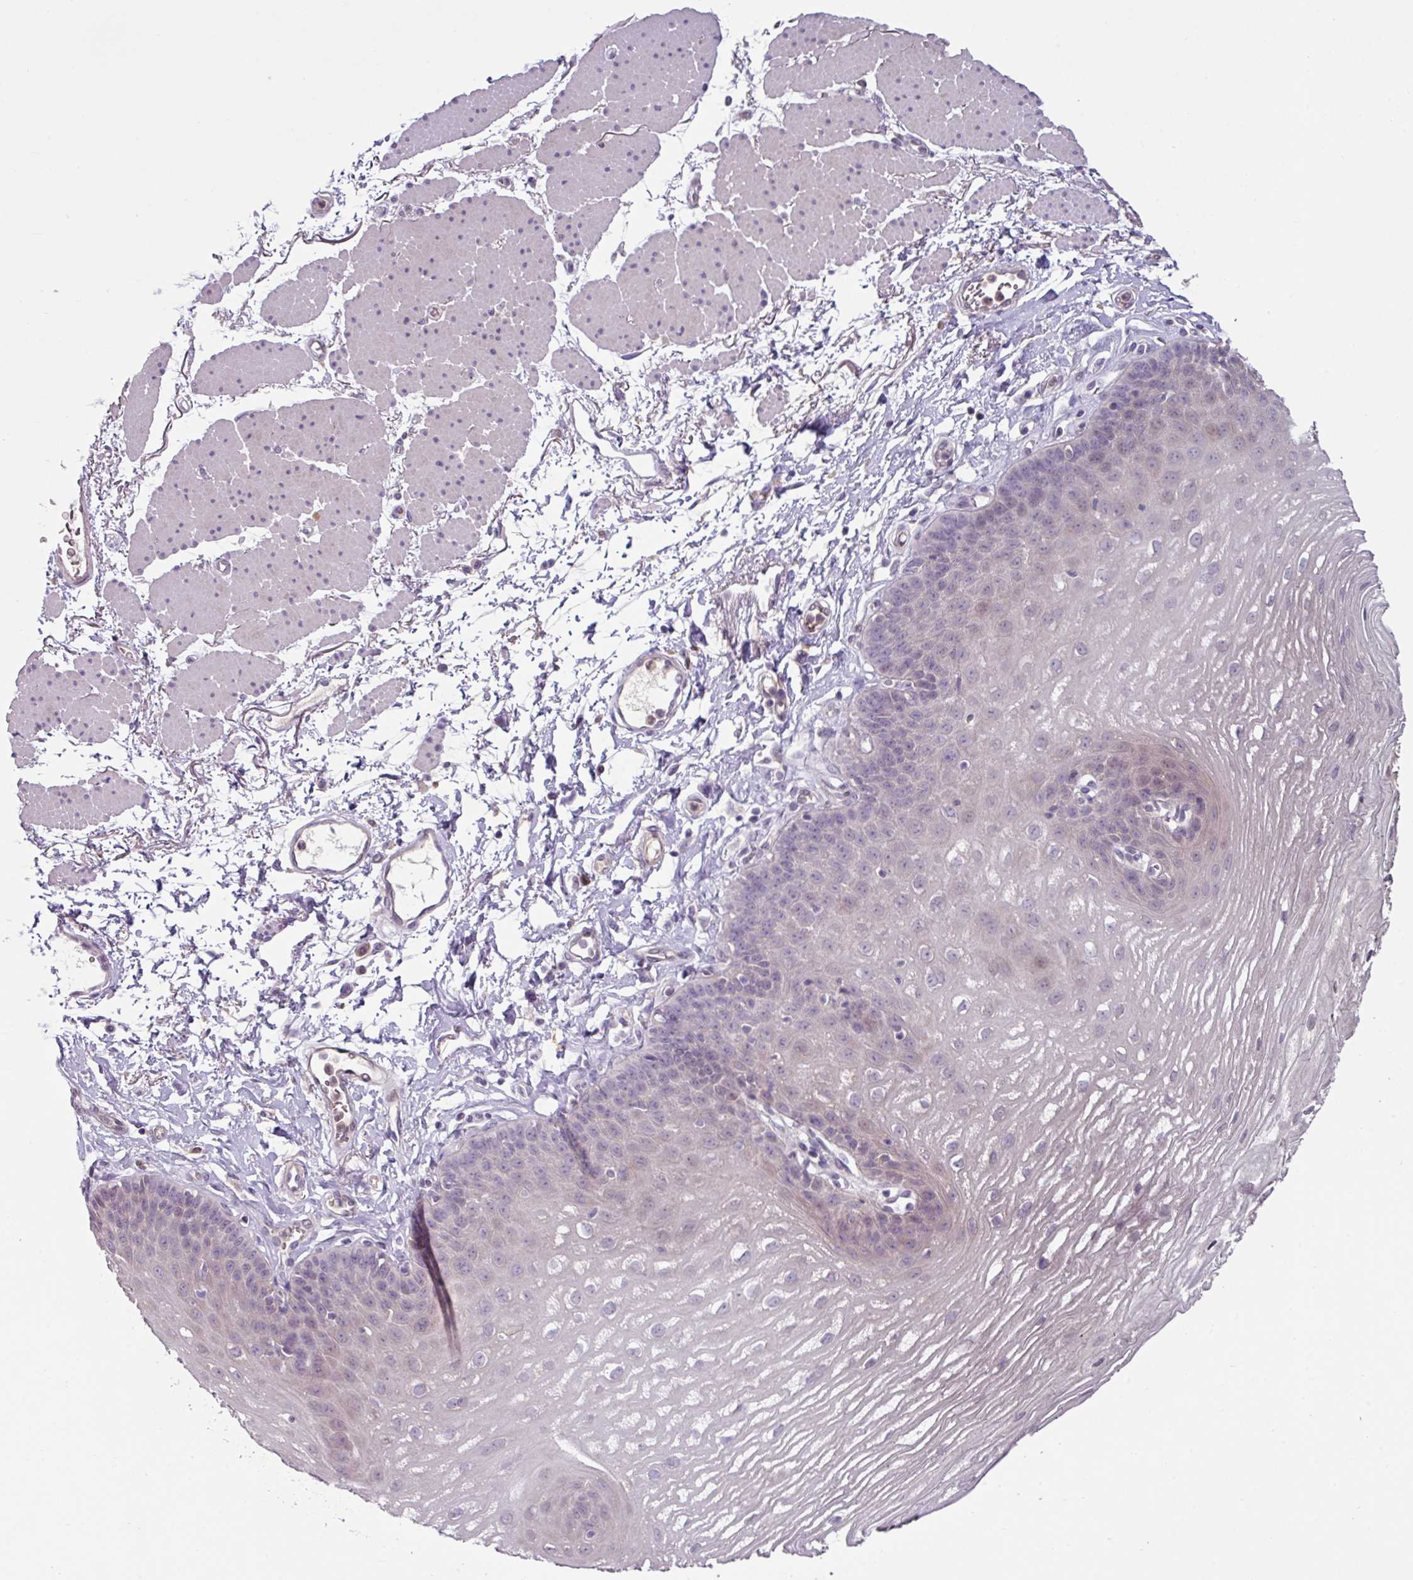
{"staining": {"intensity": "moderate", "quantity": "<25%", "location": "nuclear"}, "tissue": "esophagus", "cell_type": "Squamous epithelial cells", "image_type": "normal", "snomed": [{"axis": "morphology", "description": "Normal tissue, NOS"}, {"axis": "topography", "description": "Esophagus"}], "caption": "DAB immunohistochemical staining of benign esophagus exhibits moderate nuclear protein positivity in about <25% of squamous epithelial cells.", "gene": "SLC5A10", "patient": {"sex": "female", "age": 81}}